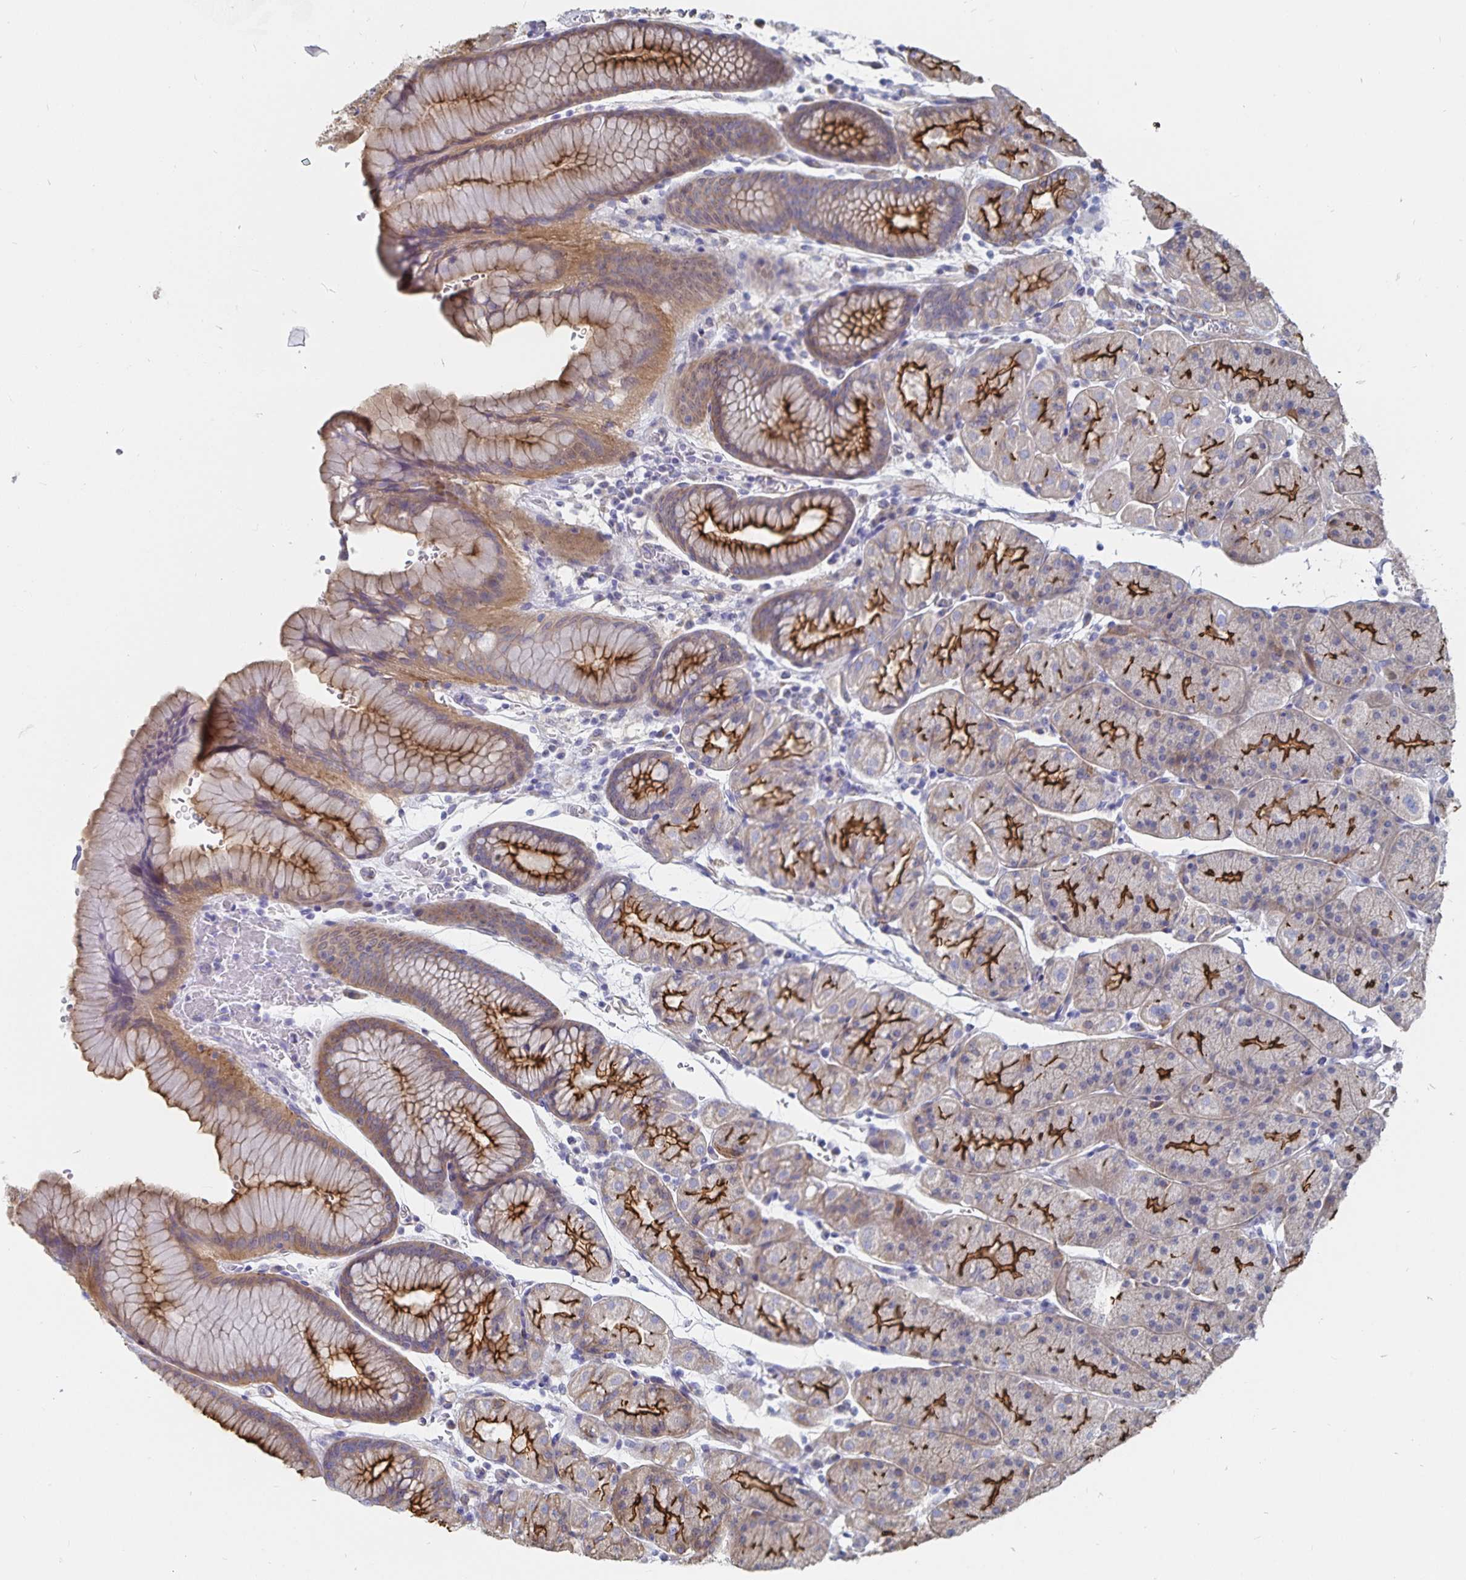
{"staining": {"intensity": "strong", "quantity": "25%-75%", "location": "cytoplasmic/membranous"}, "tissue": "stomach", "cell_type": "Glandular cells", "image_type": "normal", "snomed": [{"axis": "morphology", "description": "Normal tissue, NOS"}, {"axis": "topography", "description": "Stomach, upper"}, {"axis": "topography", "description": "Stomach"}], "caption": "The photomicrograph shows immunohistochemical staining of benign stomach. There is strong cytoplasmic/membranous staining is present in approximately 25%-75% of glandular cells. (DAB IHC with brightfield microscopy, high magnification).", "gene": "SSTR1", "patient": {"sex": "male", "age": 76}}